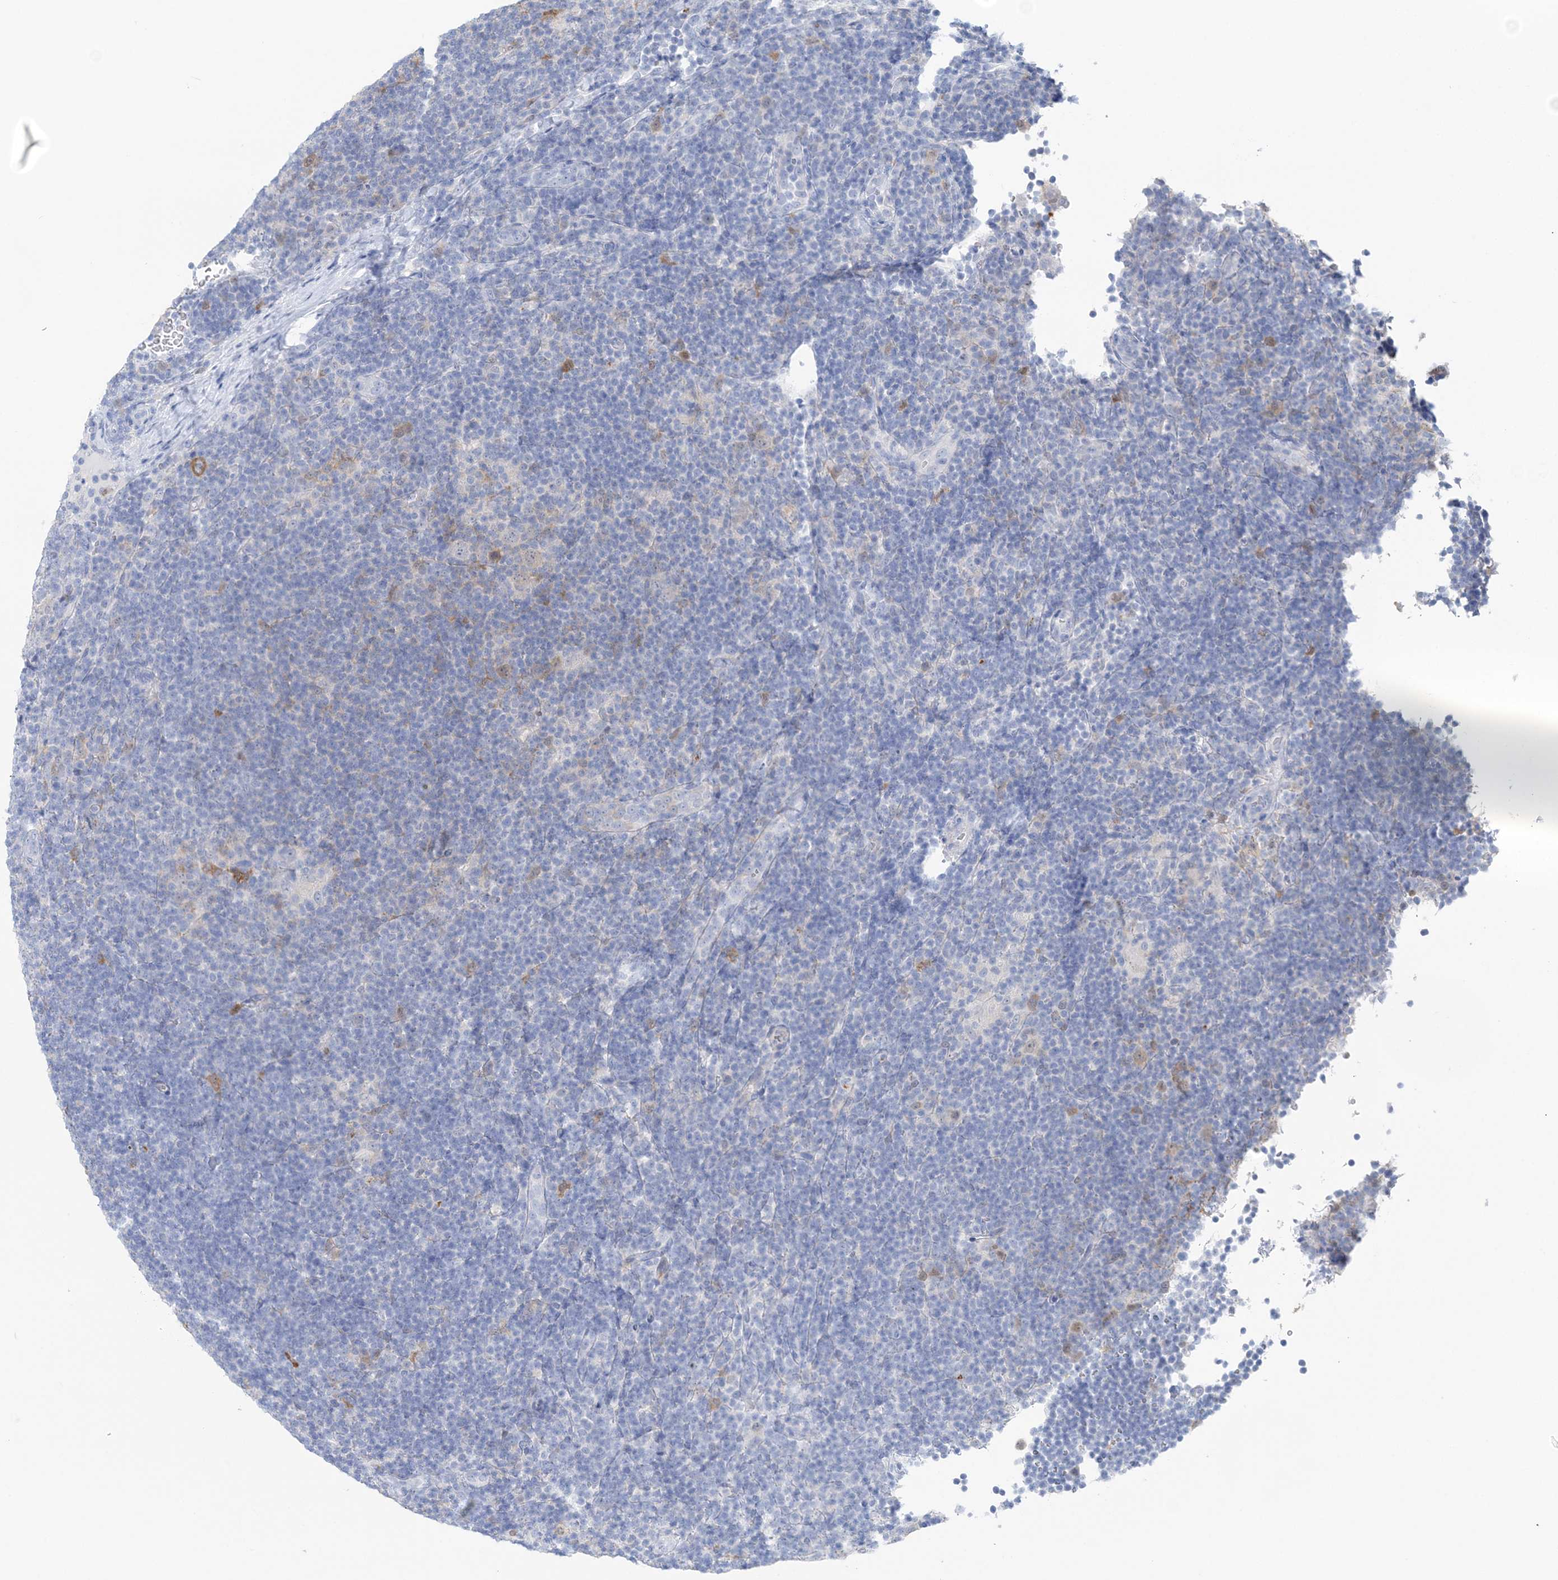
{"staining": {"intensity": "negative", "quantity": "none", "location": "none"}, "tissue": "lymphoma", "cell_type": "Tumor cells", "image_type": "cancer", "snomed": [{"axis": "morphology", "description": "Hodgkin's disease, NOS"}, {"axis": "topography", "description": "Lymph node"}], "caption": "High power microscopy micrograph of an immunohistochemistry micrograph of Hodgkin's disease, revealing no significant expression in tumor cells.", "gene": "HMGCS1", "patient": {"sex": "female", "age": 57}}